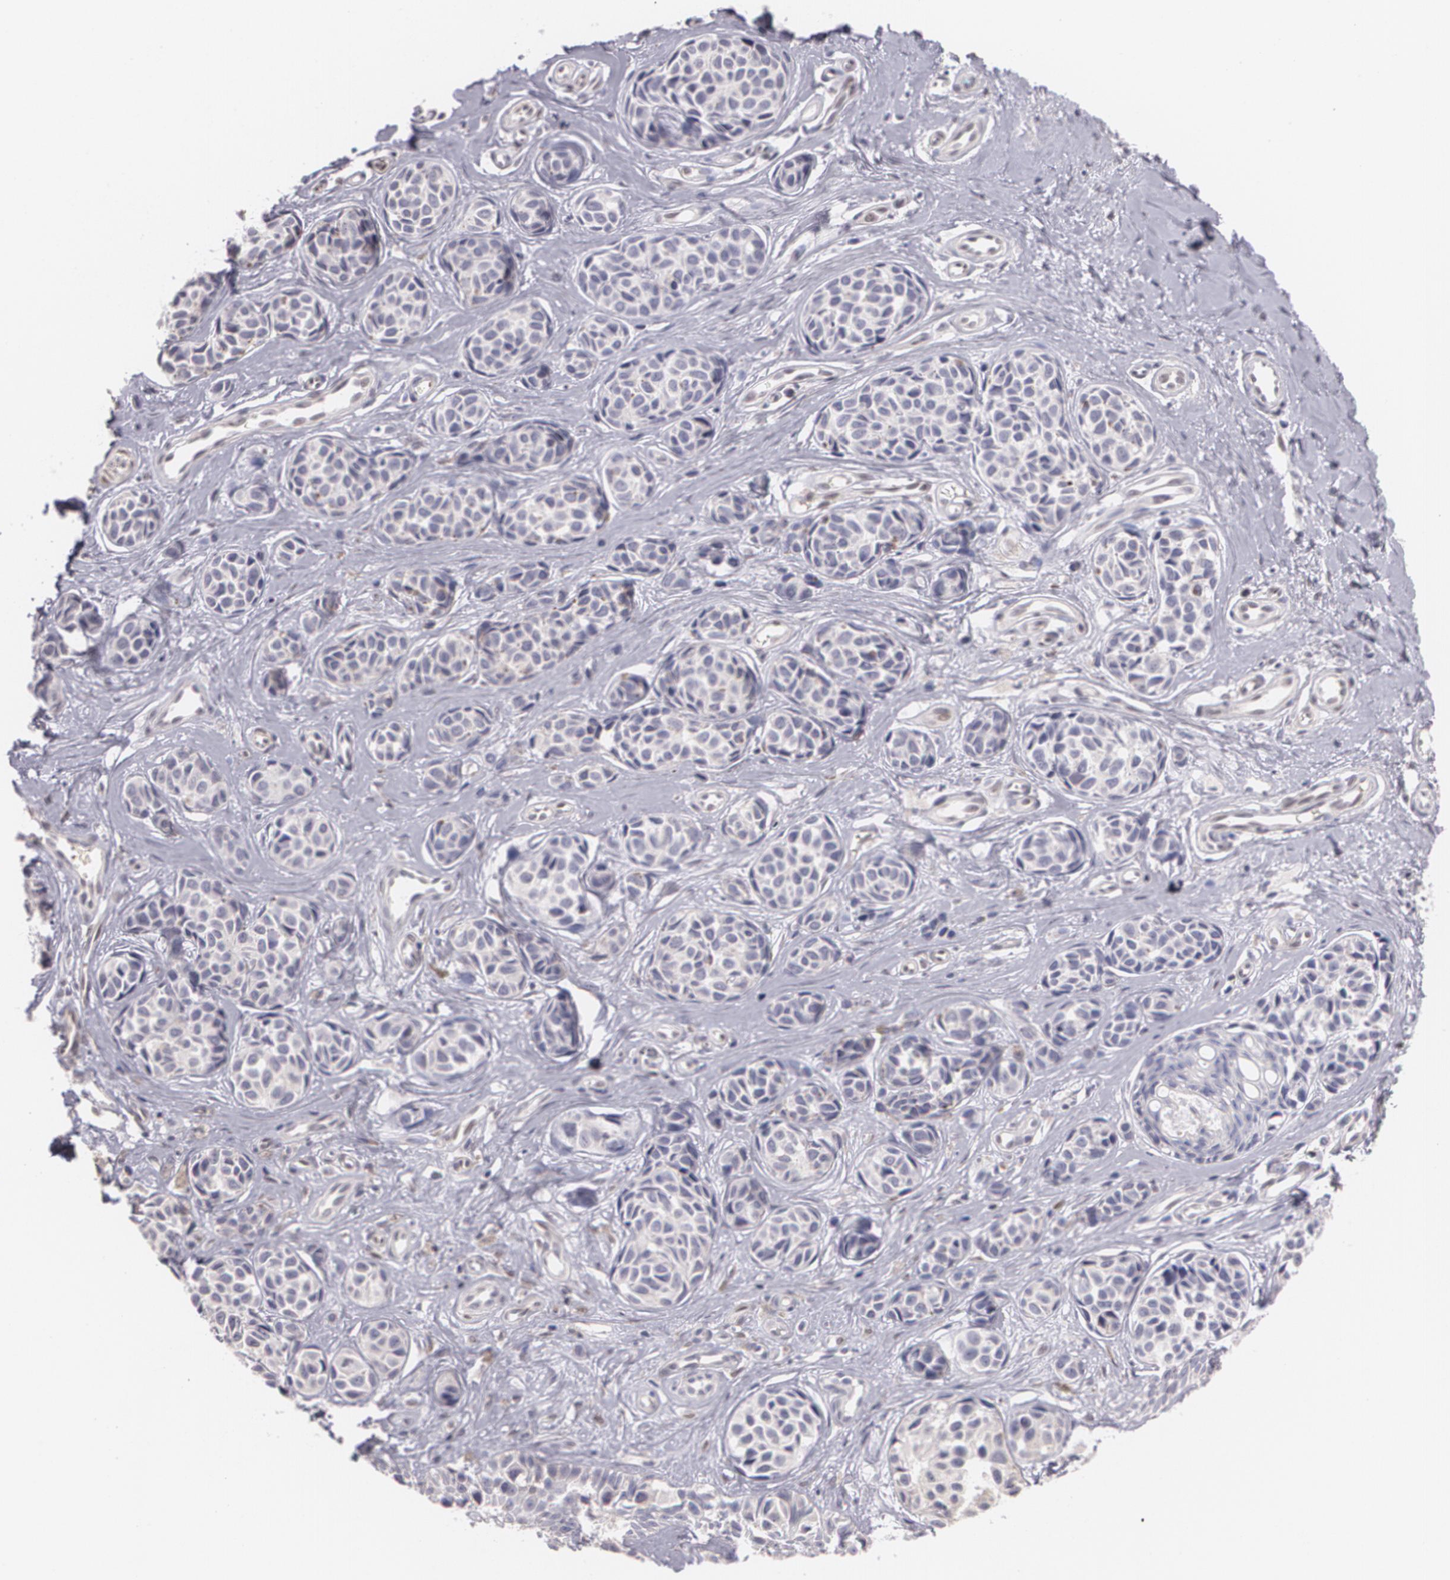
{"staining": {"intensity": "negative", "quantity": "none", "location": "none"}, "tissue": "melanoma", "cell_type": "Tumor cells", "image_type": "cancer", "snomed": [{"axis": "morphology", "description": "Malignant melanoma, NOS"}, {"axis": "topography", "description": "Skin"}], "caption": "This histopathology image is of melanoma stained with immunohistochemistry (IHC) to label a protein in brown with the nuclei are counter-stained blue. There is no expression in tumor cells. (DAB (3,3'-diaminobenzidine) IHC with hematoxylin counter stain).", "gene": "ZBTB16", "patient": {"sex": "male", "age": 79}}